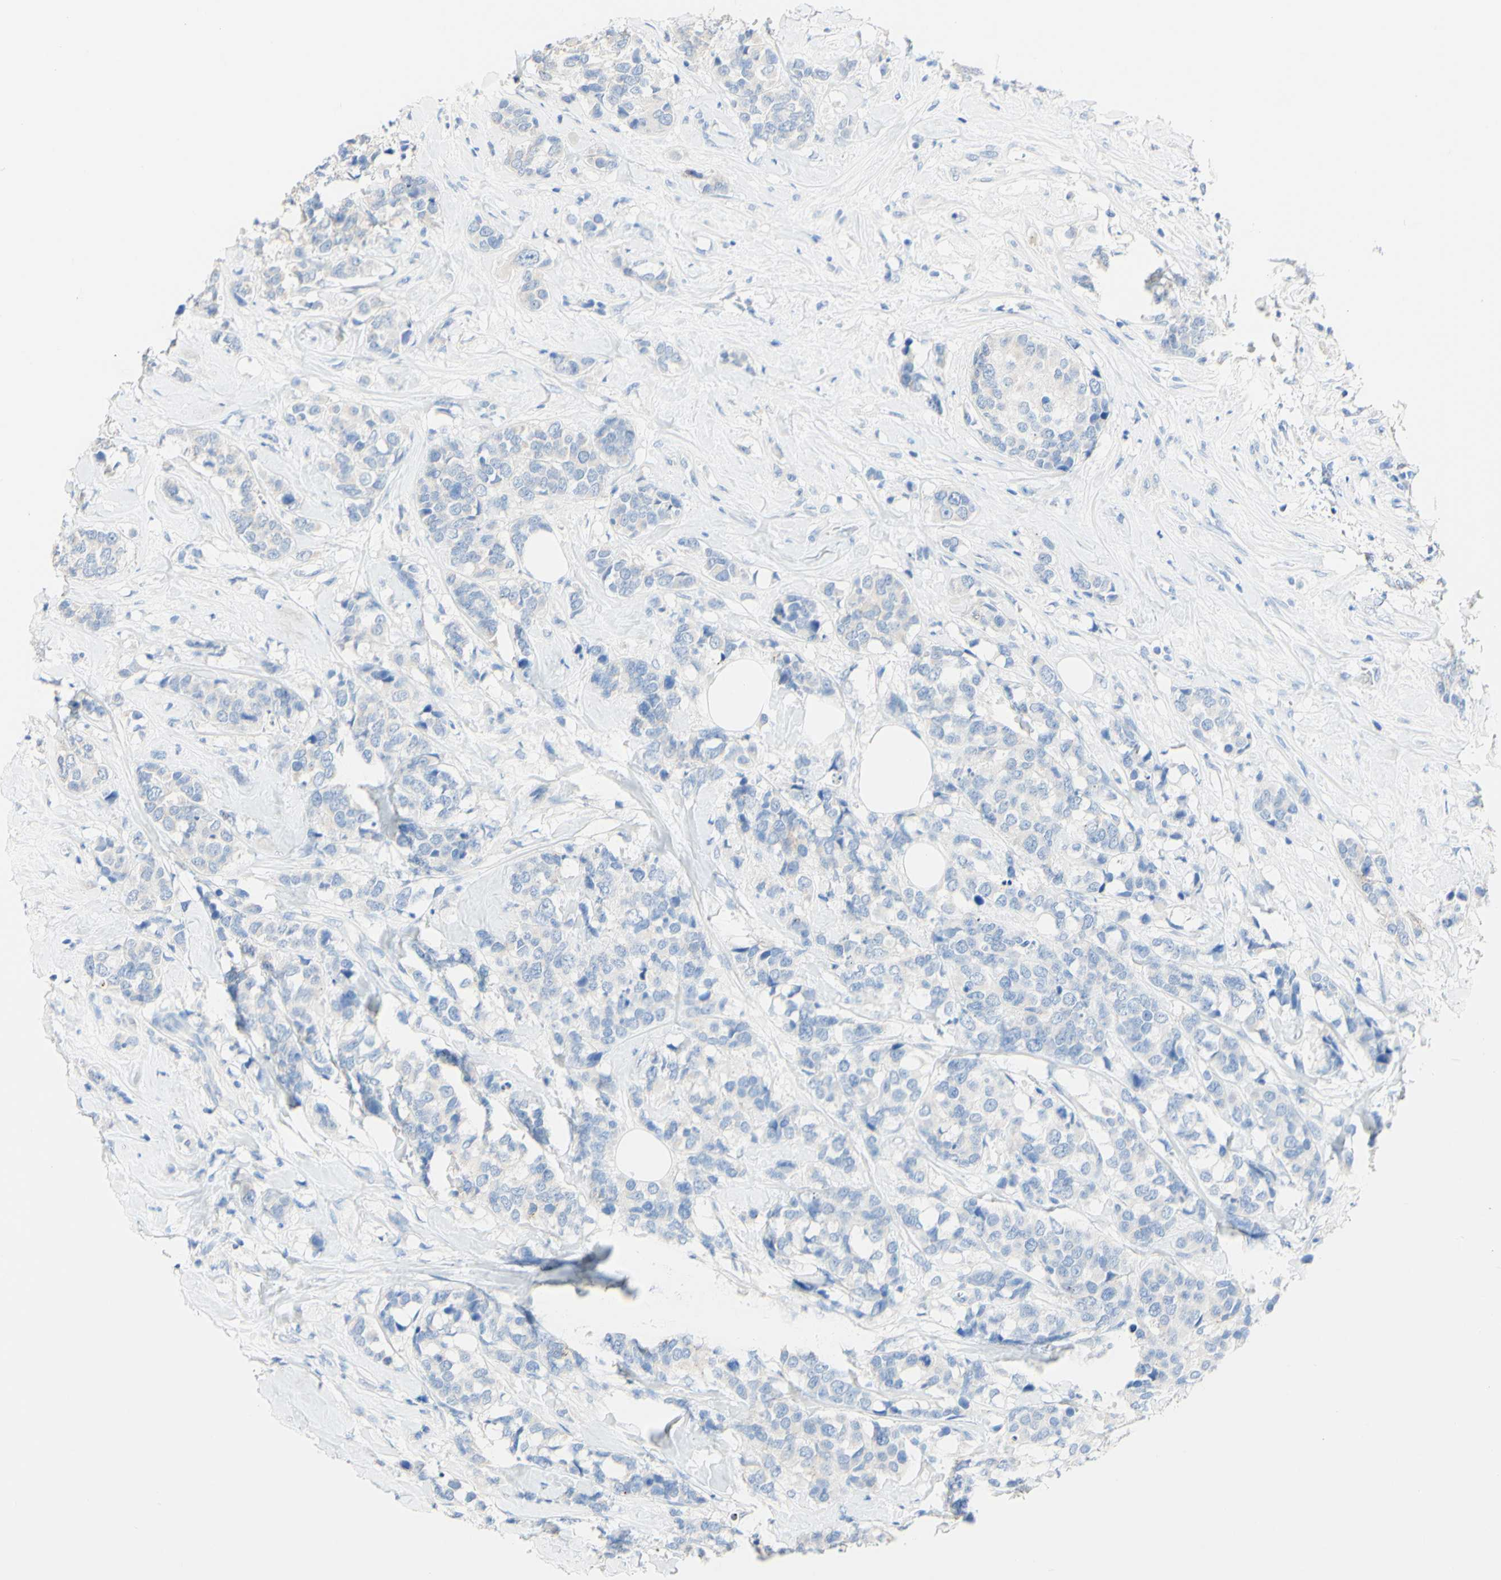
{"staining": {"intensity": "negative", "quantity": "none", "location": "none"}, "tissue": "breast cancer", "cell_type": "Tumor cells", "image_type": "cancer", "snomed": [{"axis": "morphology", "description": "Lobular carcinoma"}, {"axis": "topography", "description": "Breast"}], "caption": "DAB (3,3'-diaminobenzidine) immunohistochemical staining of human breast lobular carcinoma demonstrates no significant positivity in tumor cells.", "gene": "DSC2", "patient": {"sex": "female", "age": 59}}